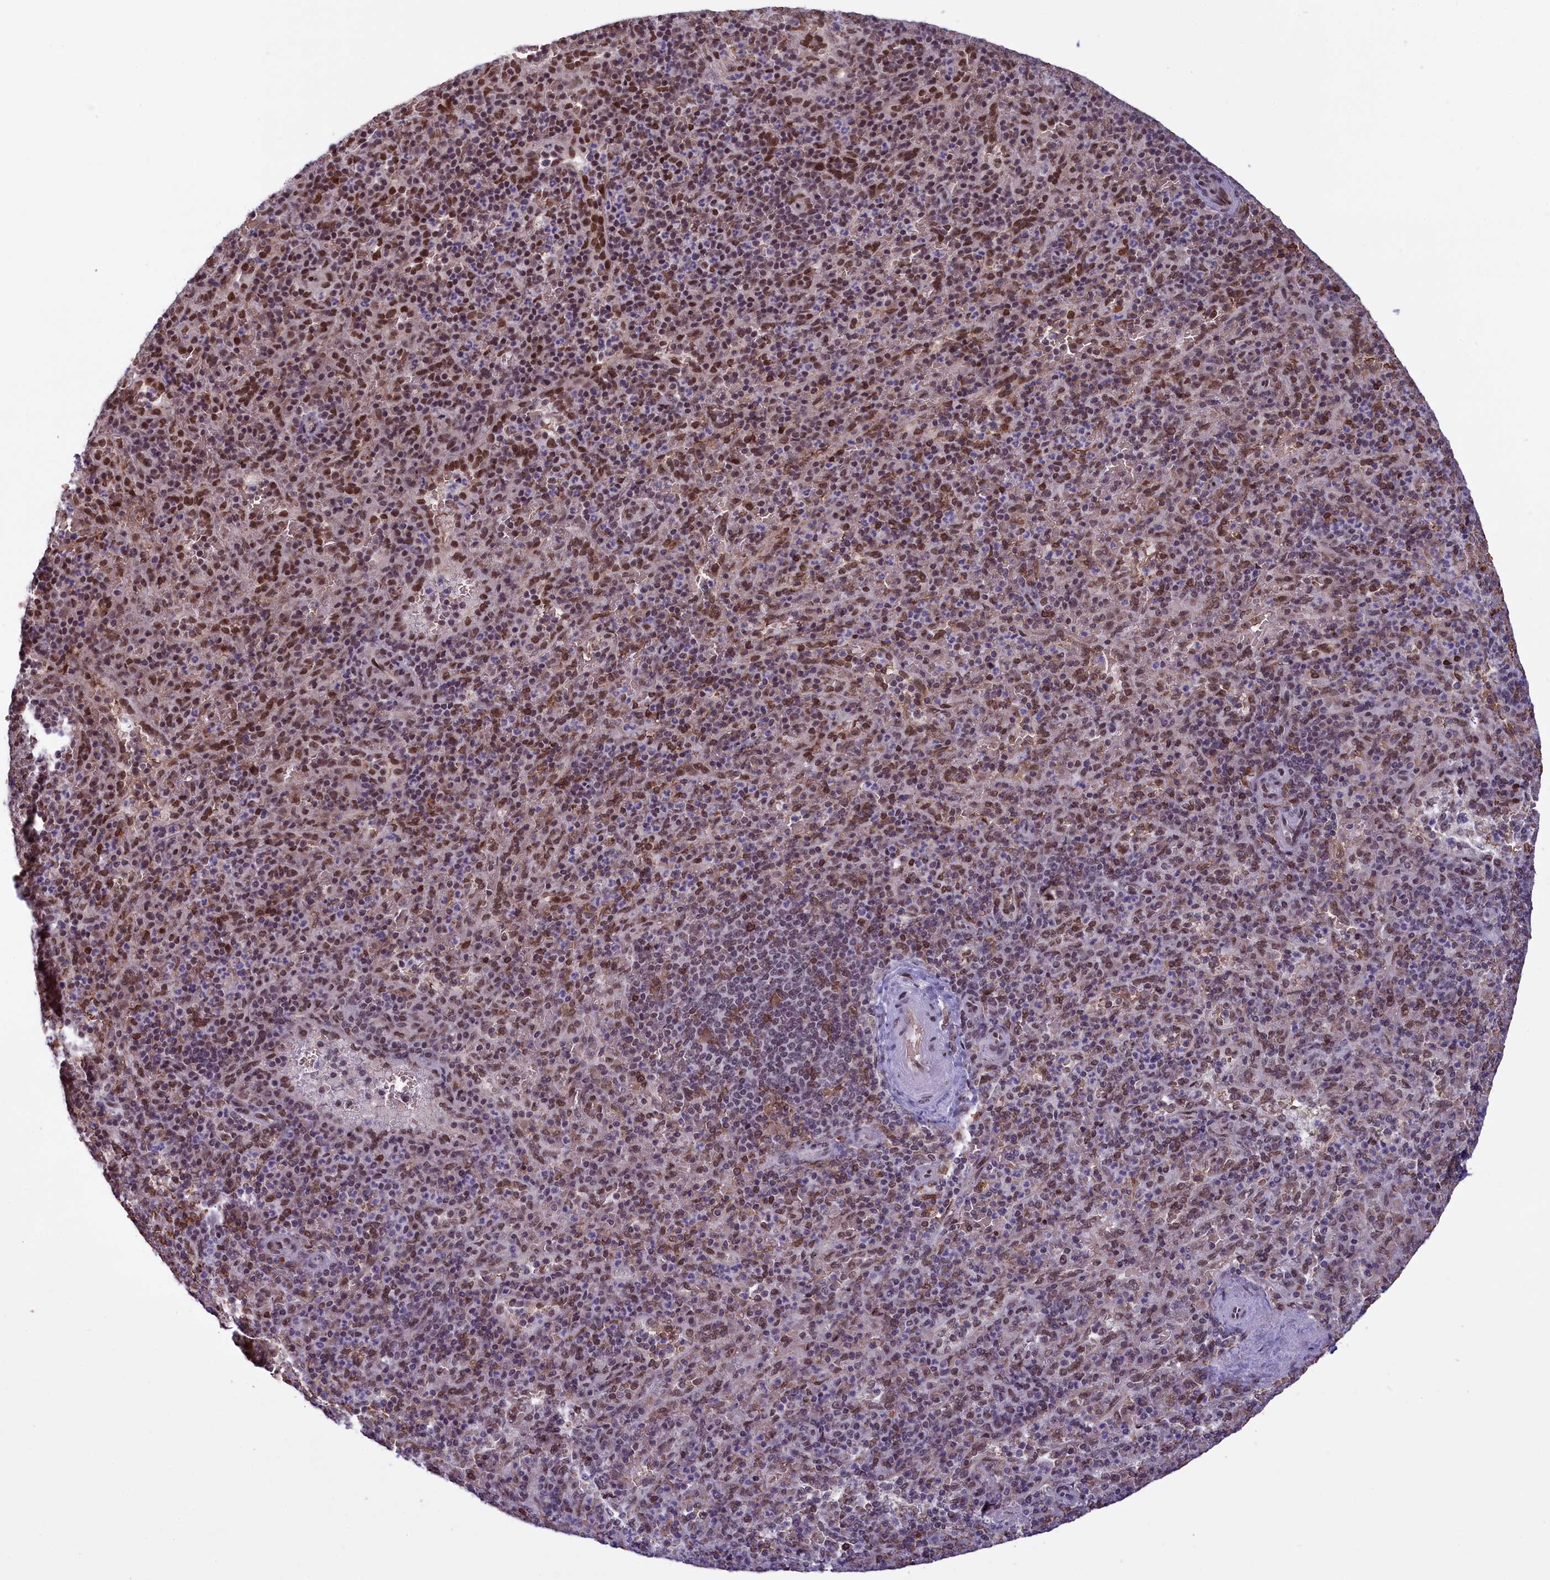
{"staining": {"intensity": "strong", "quantity": "25%-75%", "location": "nuclear"}, "tissue": "spleen", "cell_type": "Cells in red pulp", "image_type": "normal", "snomed": [{"axis": "morphology", "description": "Normal tissue, NOS"}, {"axis": "topography", "description": "Spleen"}], "caption": "Spleen stained for a protein displays strong nuclear positivity in cells in red pulp. (DAB IHC, brown staining for protein, blue staining for nuclei).", "gene": "MPHOSPH8", "patient": {"sex": "male", "age": 82}}